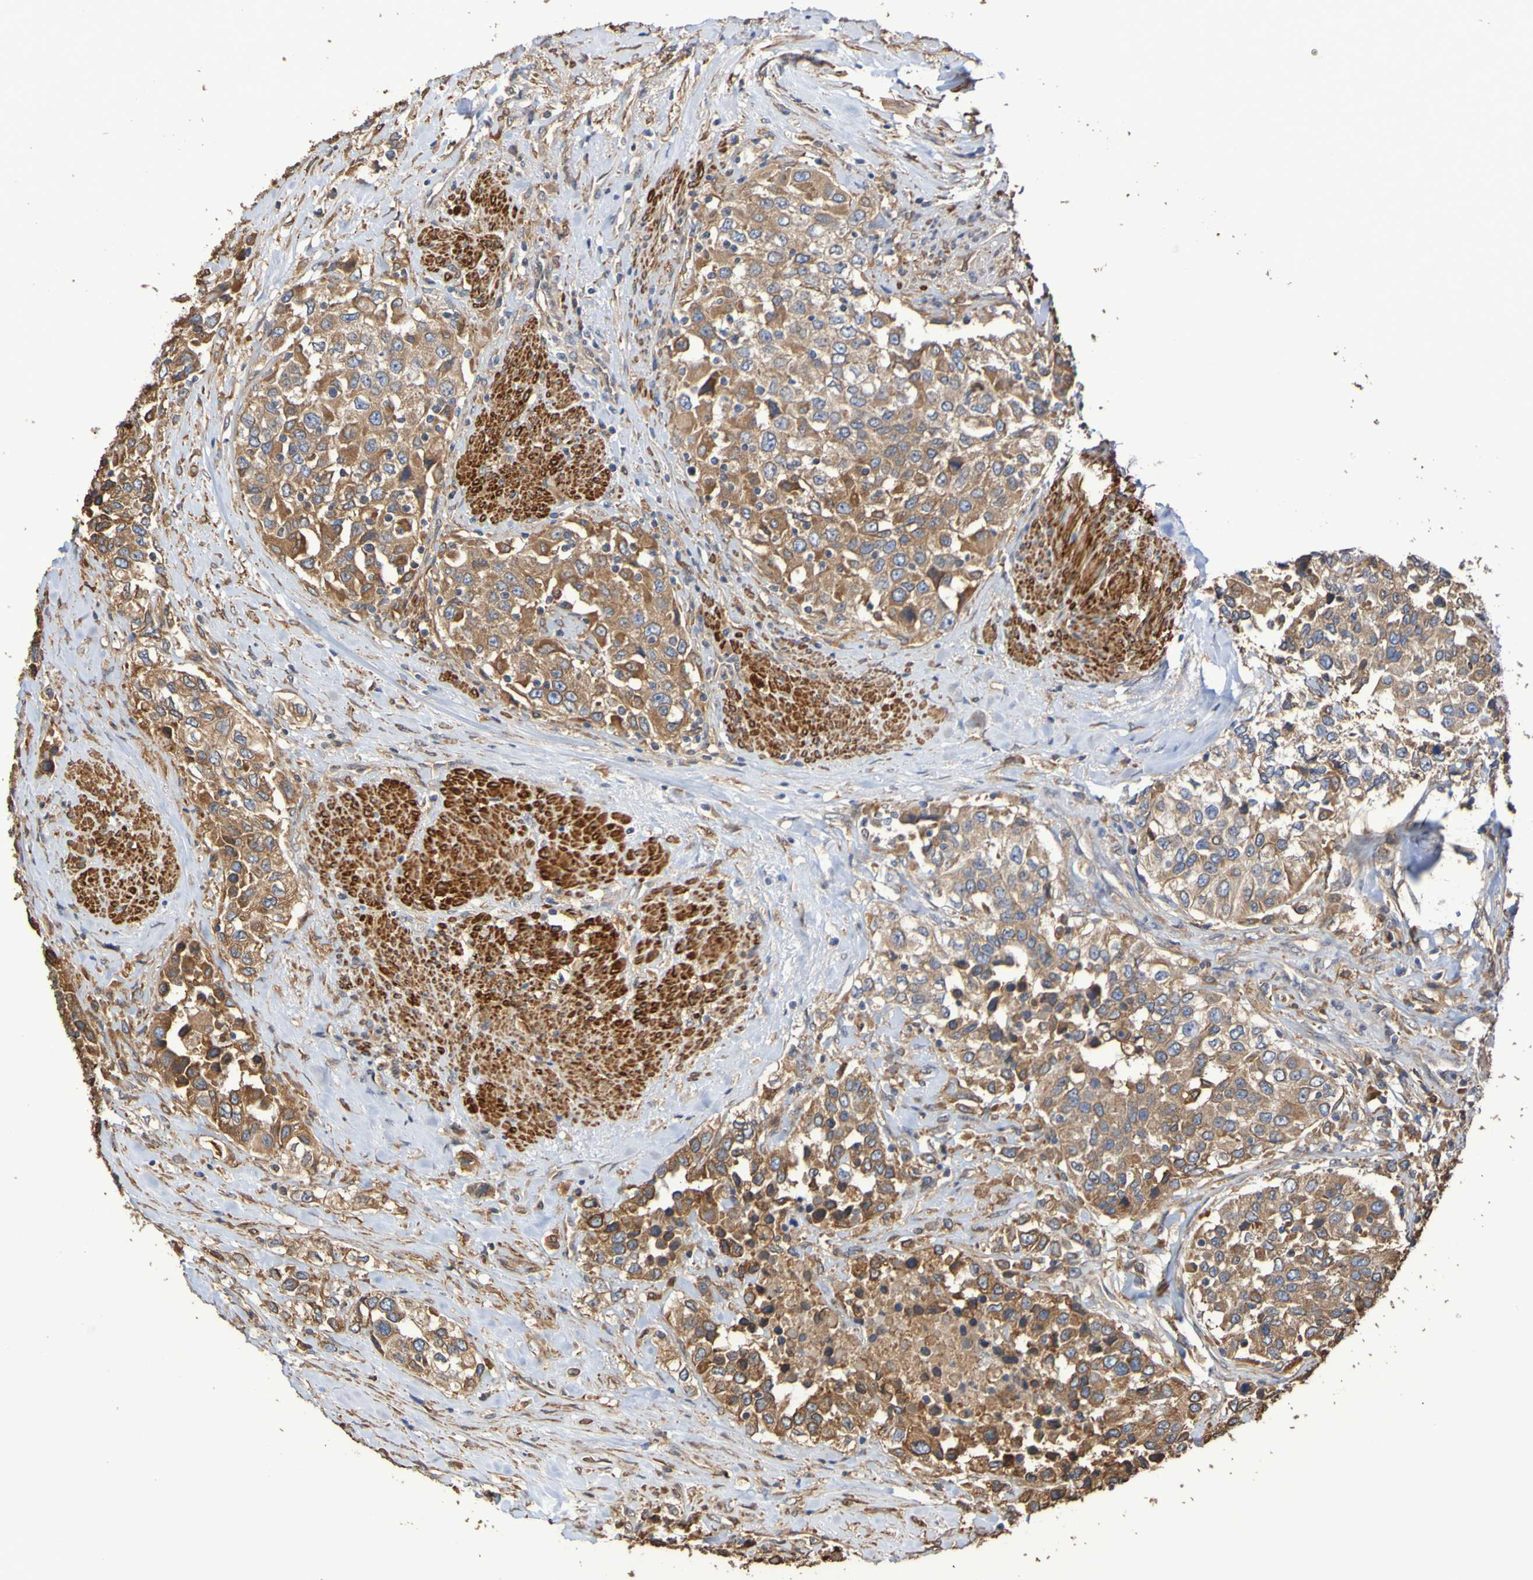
{"staining": {"intensity": "moderate", "quantity": ">75%", "location": "cytoplasmic/membranous"}, "tissue": "urothelial cancer", "cell_type": "Tumor cells", "image_type": "cancer", "snomed": [{"axis": "morphology", "description": "Urothelial carcinoma, High grade"}, {"axis": "topography", "description": "Urinary bladder"}], "caption": "A histopathology image of human high-grade urothelial carcinoma stained for a protein shows moderate cytoplasmic/membranous brown staining in tumor cells. (DAB IHC, brown staining for protein, blue staining for nuclei).", "gene": "RAB11A", "patient": {"sex": "female", "age": 80}}